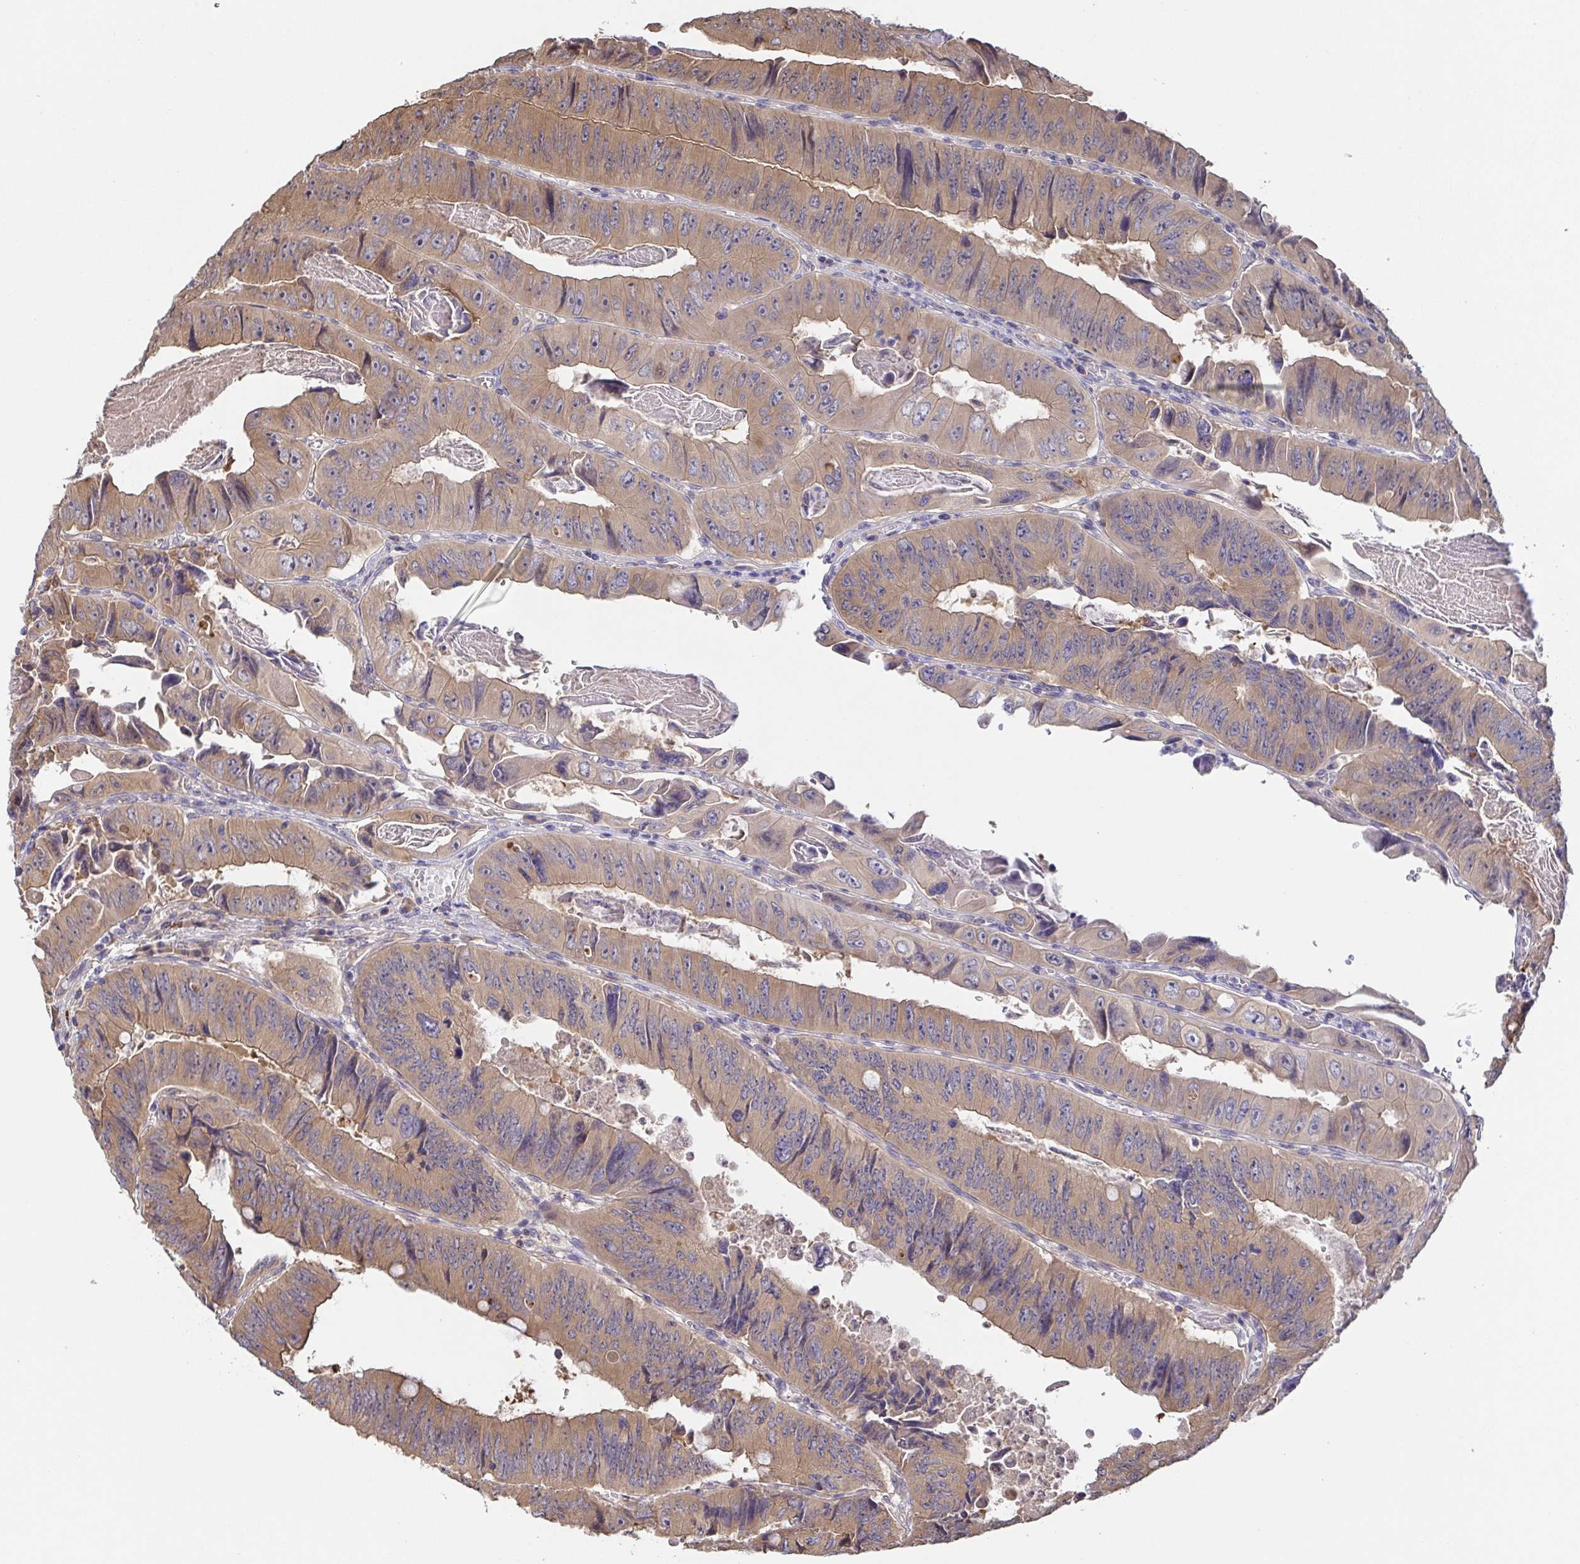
{"staining": {"intensity": "moderate", "quantity": ">75%", "location": "cytoplasmic/membranous"}, "tissue": "colorectal cancer", "cell_type": "Tumor cells", "image_type": "cancer", "snomed": [{"axis": "morphology", "description": "Adenocarcinoma, NOS"}, {"axis": "topography", "description": "Colon"}], "caption": "Colorectal cancer stained with a brown dye reveals moderate cytoplasmic/membranous positive expression in about >75% of tumor cells.", "gene": "EIF3D", "patient": {"sex": "female", "age": 84}}